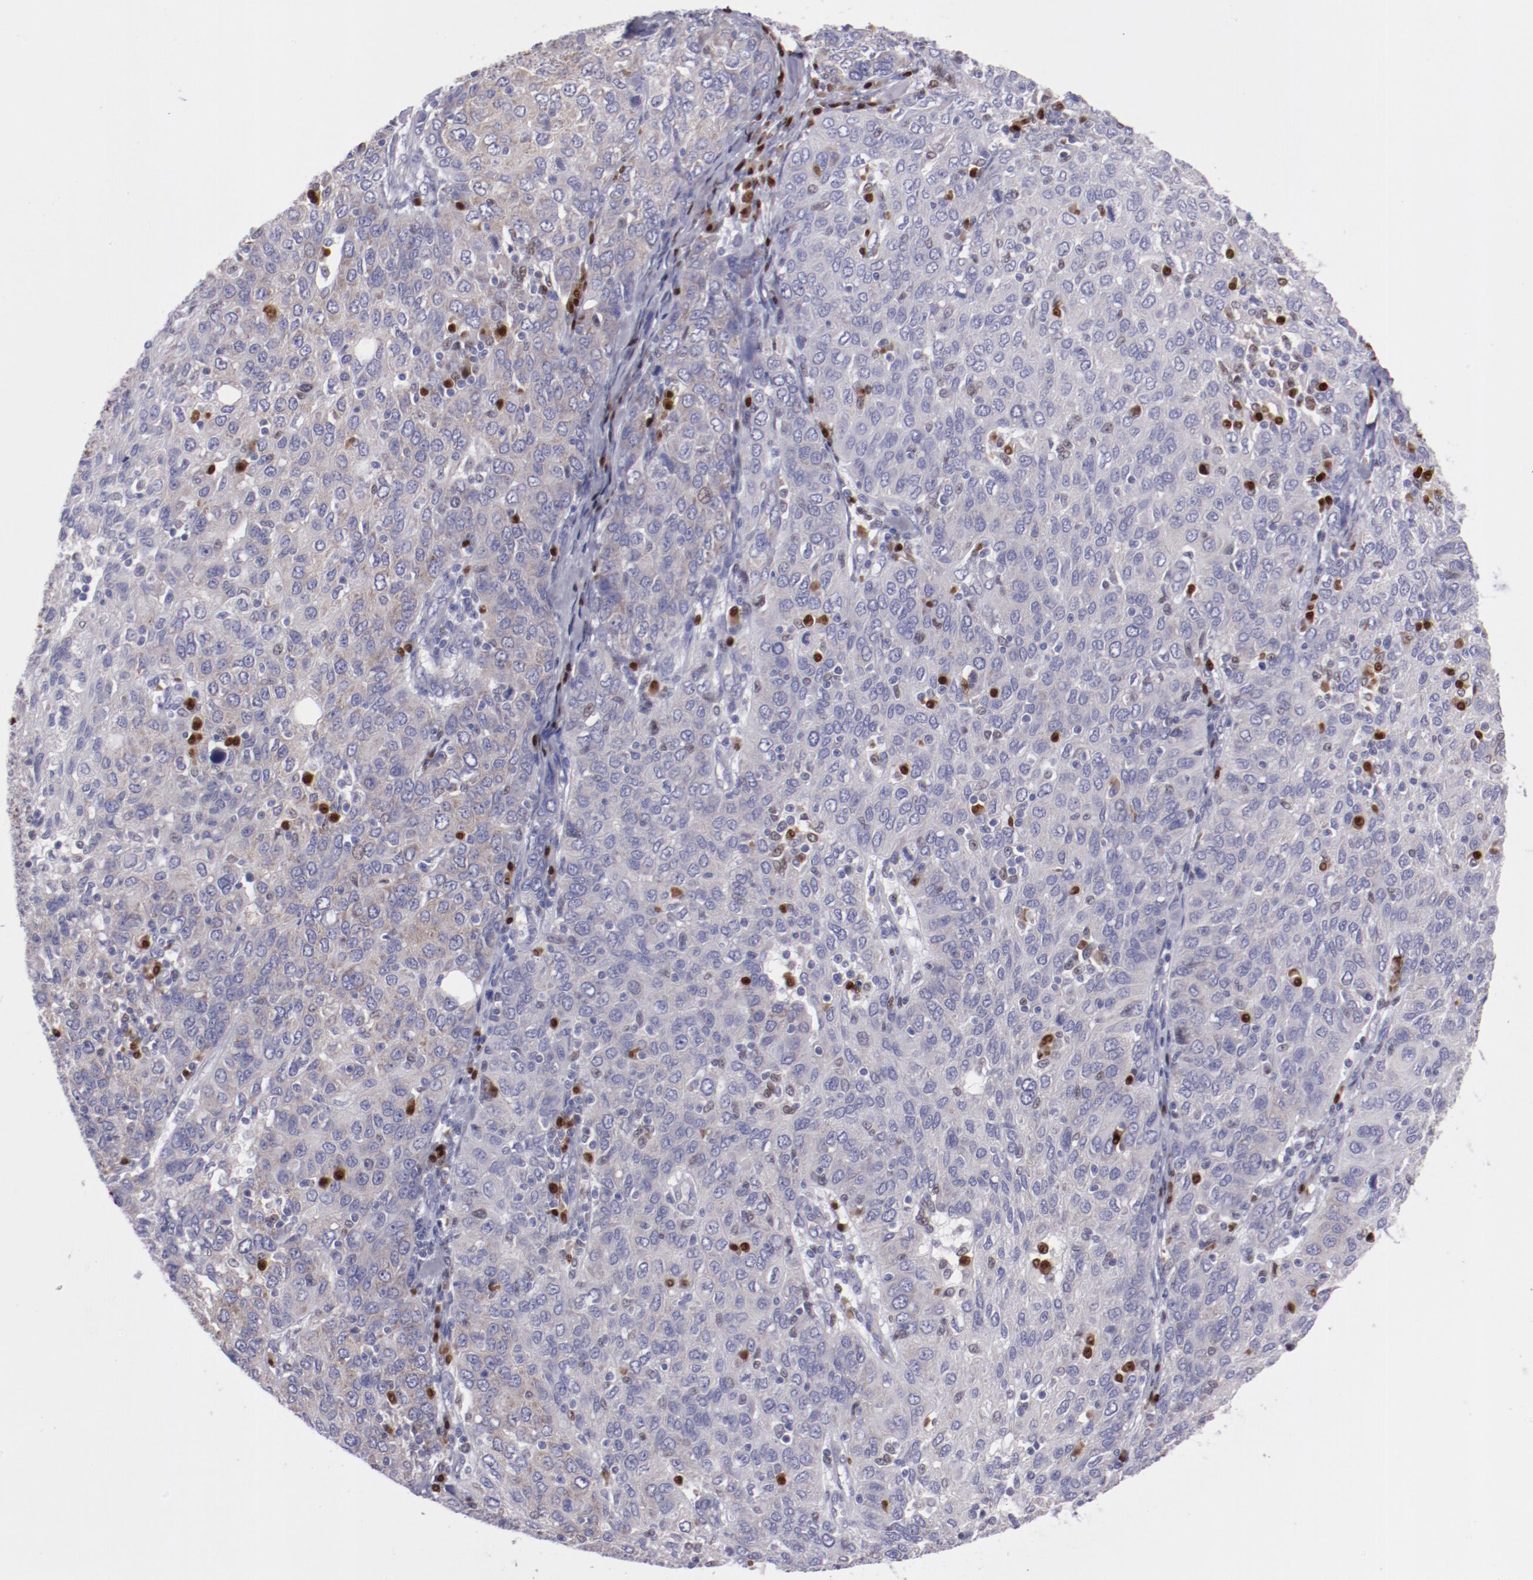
{"staining": {"intensity": "negative", "quantity": "none", "location": "none"}, "tissue": "ovarian cancer", "cell_type": "Tumor cells", "image_type": "cancer", "snomed": [{"axis": "morphology", "description": "Carcinoma, endometroid"}, {"axis": "topography", "description": "Ovary"}], "caption": "This is an immunohistochemistry image of human ovarian endometroid carcinoma. There is no positivity in tumor cells.", "gene": "IRF8", "patient": {"sex": "female", "age": 50}}